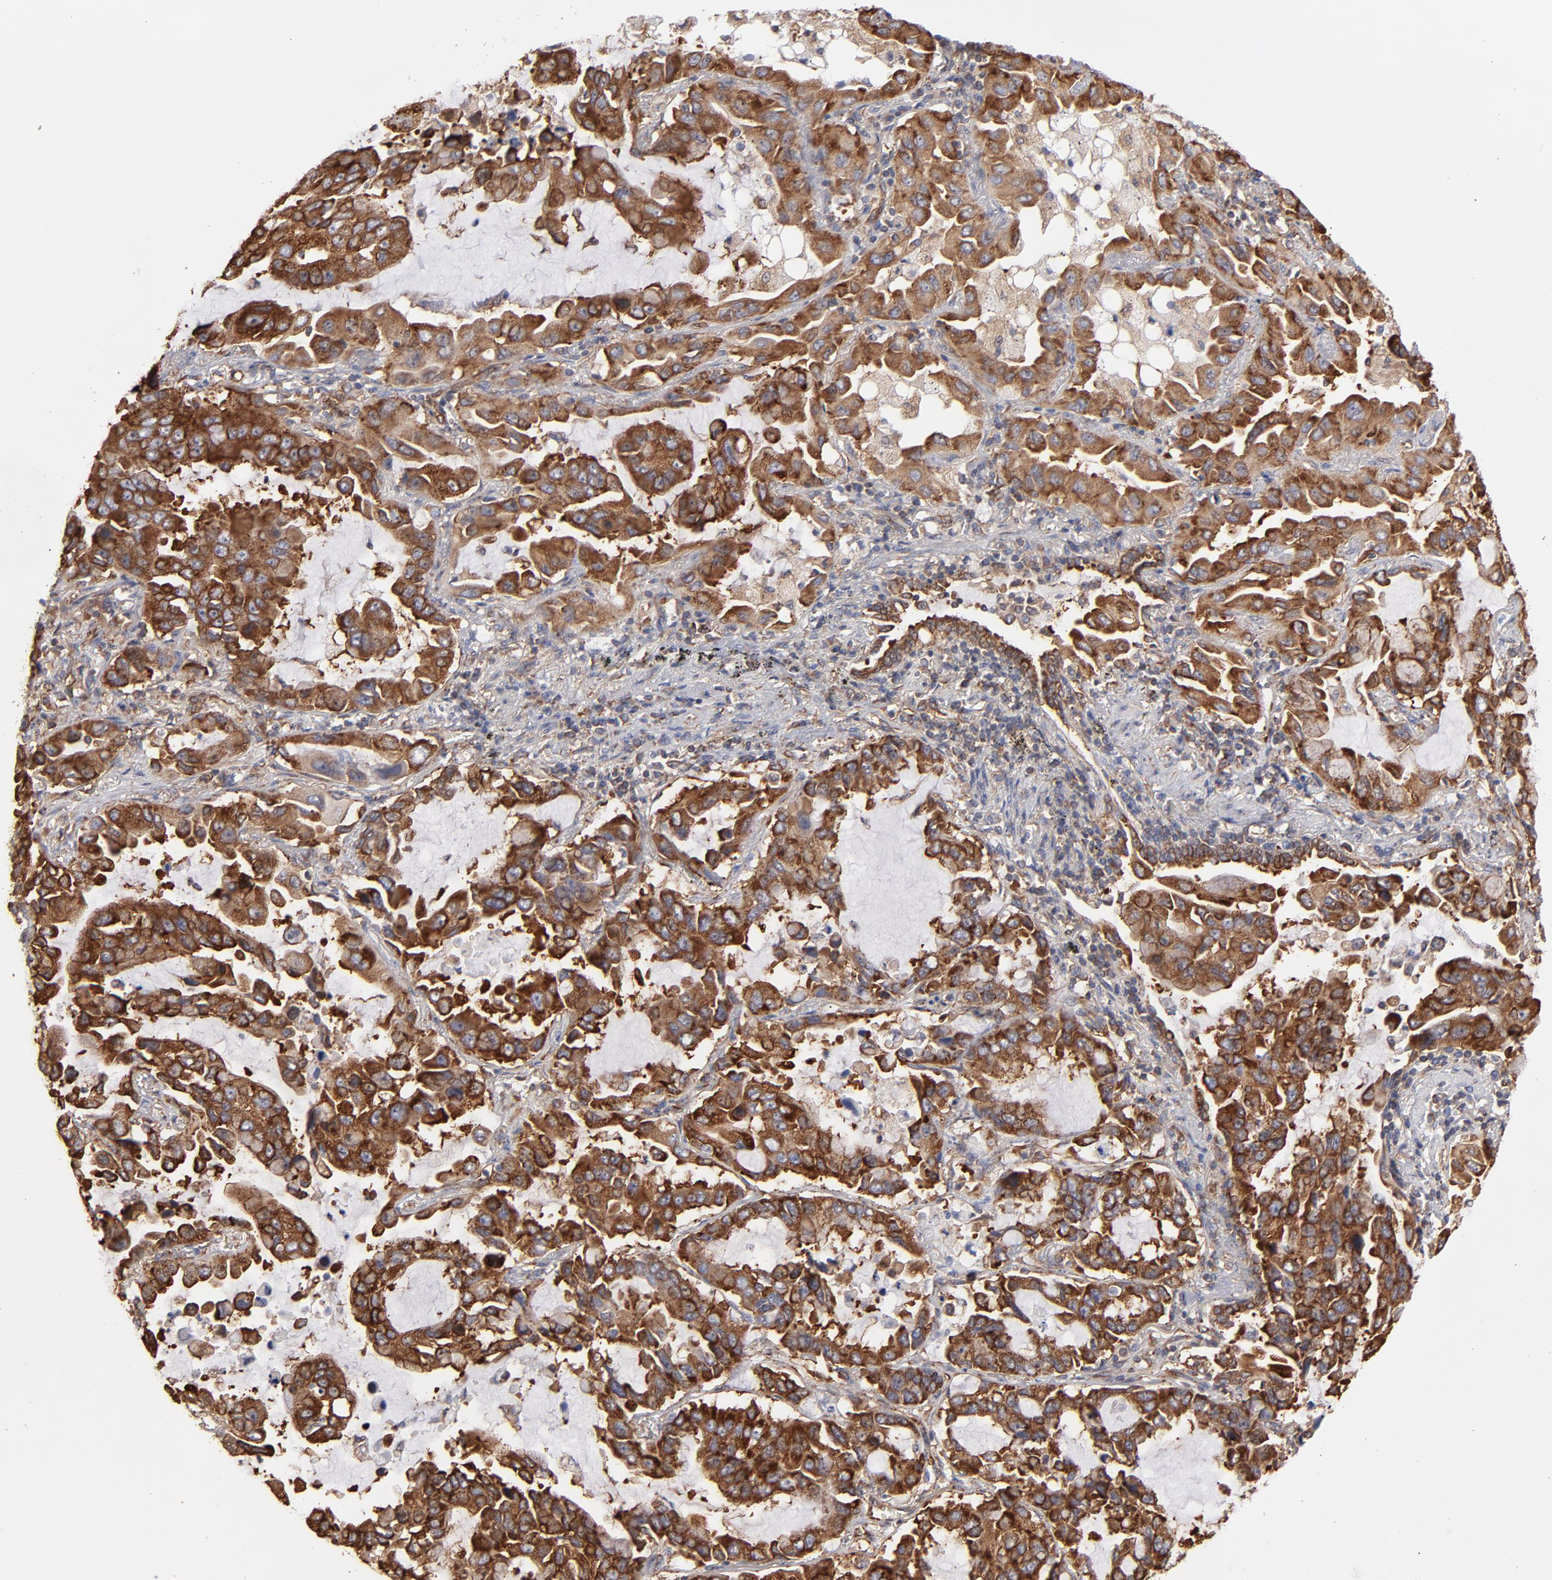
{"staining": {"intensity": "strong", "quantity": ">75%", "location": "cytoplasmic/membranous"}, "tissue": "lung cancer", "cell_type": "Tumor cells", "image_type": "cancer", "snomed": [{"axis": "morphology", "description": "Adenocarcinoma, NOS"}, {"axis": "topography", "description": "Lung"}], "caption": "Lung cancer (adenocarcinoma) stained with a protein marker reveals strong staining in tumor cells.", "gene": "KTN1", "patient": {"sex": "male", "age": 64}}